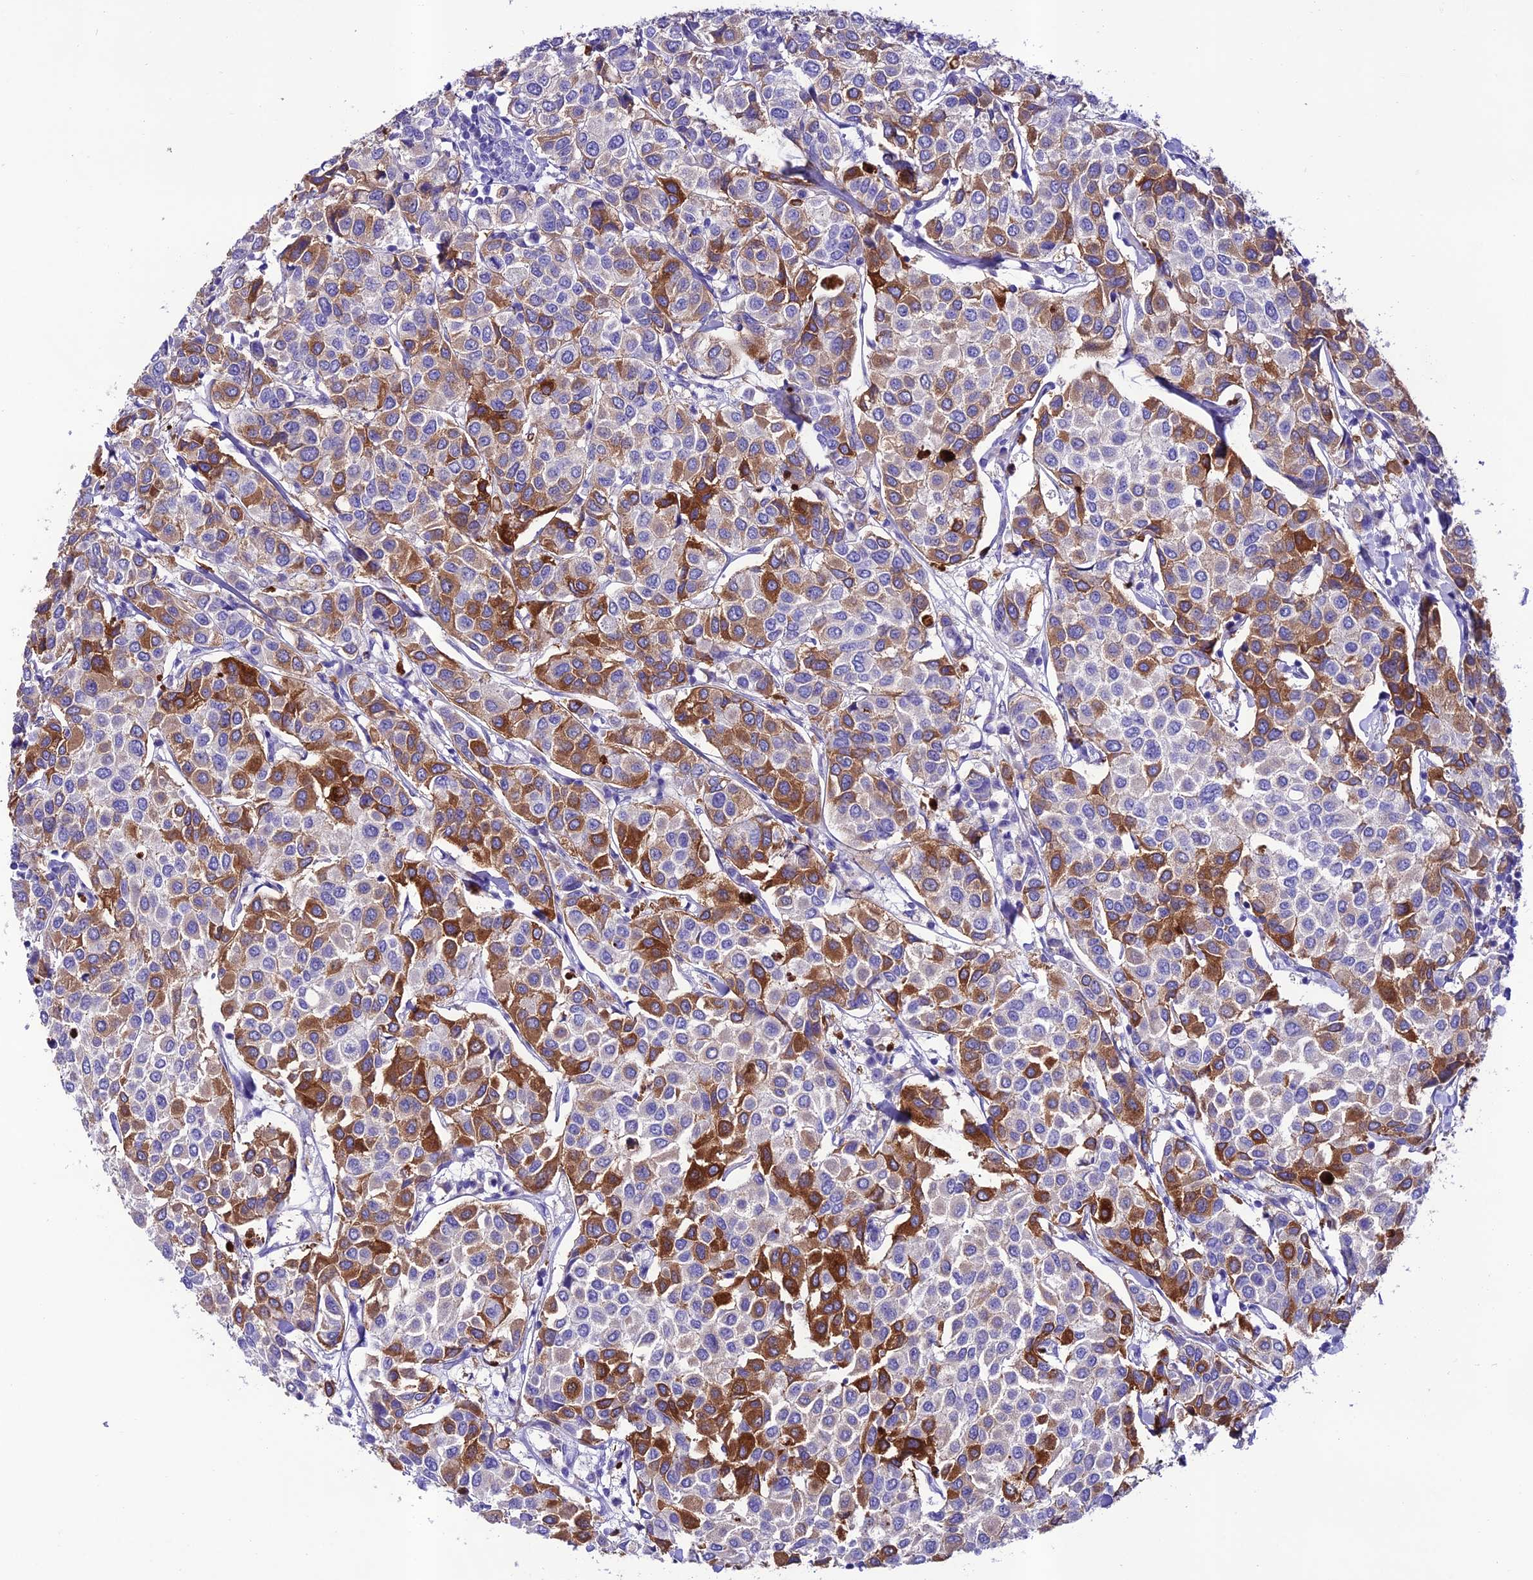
{"staining": {"intensity": "strong", "quantity": "<25%", "location": "cytoplasmic/membranous"}, "tissue": "breast cancer", "cell_type": "Tumor cells", "image_type": "cancer", "snomed": [{"axis": "morphology", "description": "Duct carcinoma"}, {"axis": "topography", "description": "Breast"}], "caption": "Strong cytoplasmic/membranous protein expression is appreciated in about <25% of tumor cells in breast cancer (intraductal carcinoma). (DAB (3,3'-diaminobenzidine) = brown stain, brightfield microscopy at high magnification).", "gene": "NLRP6", "patient": {"sex": "female", "age": 55}}